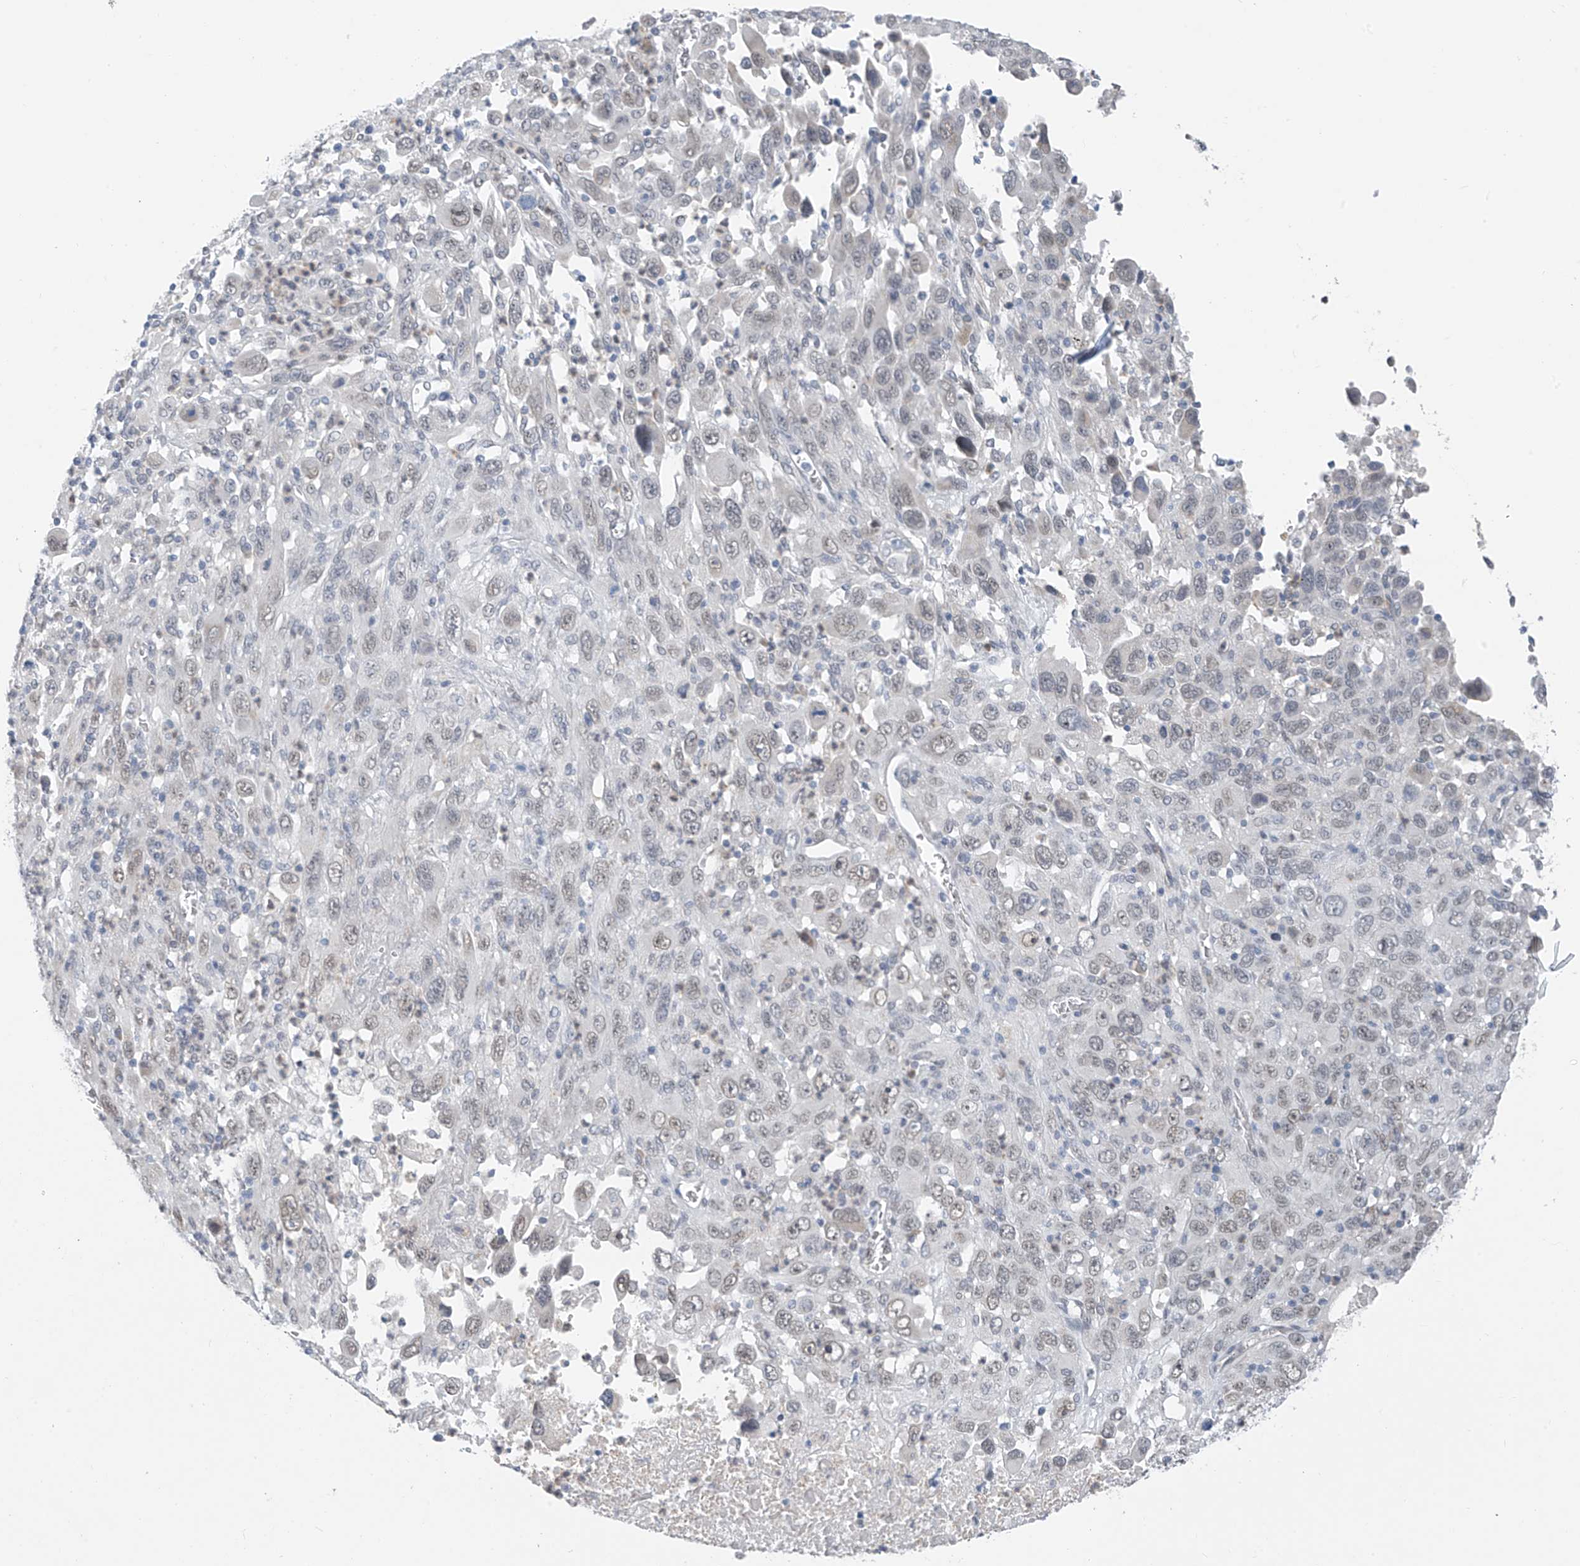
{"staining": {"intensity": "weak", "quantity": "<25%", "location": "nuclear"}, "tissue": "melanoma", "cell_type": "Tumor cells", "image_type": "cancer", "snomed": [{"axis": "morphology", "description": "Malignant melanoma, Metastatic site"}, {"axis": "topography", "description": "Skin"}], "caption": "This is an immunohistochemistry (IHC) micrograph of human melanoma. There is no positivity in tumor cells.", "gene": "CYP4V2", "patient": {"sex": "female", "age": 56}}